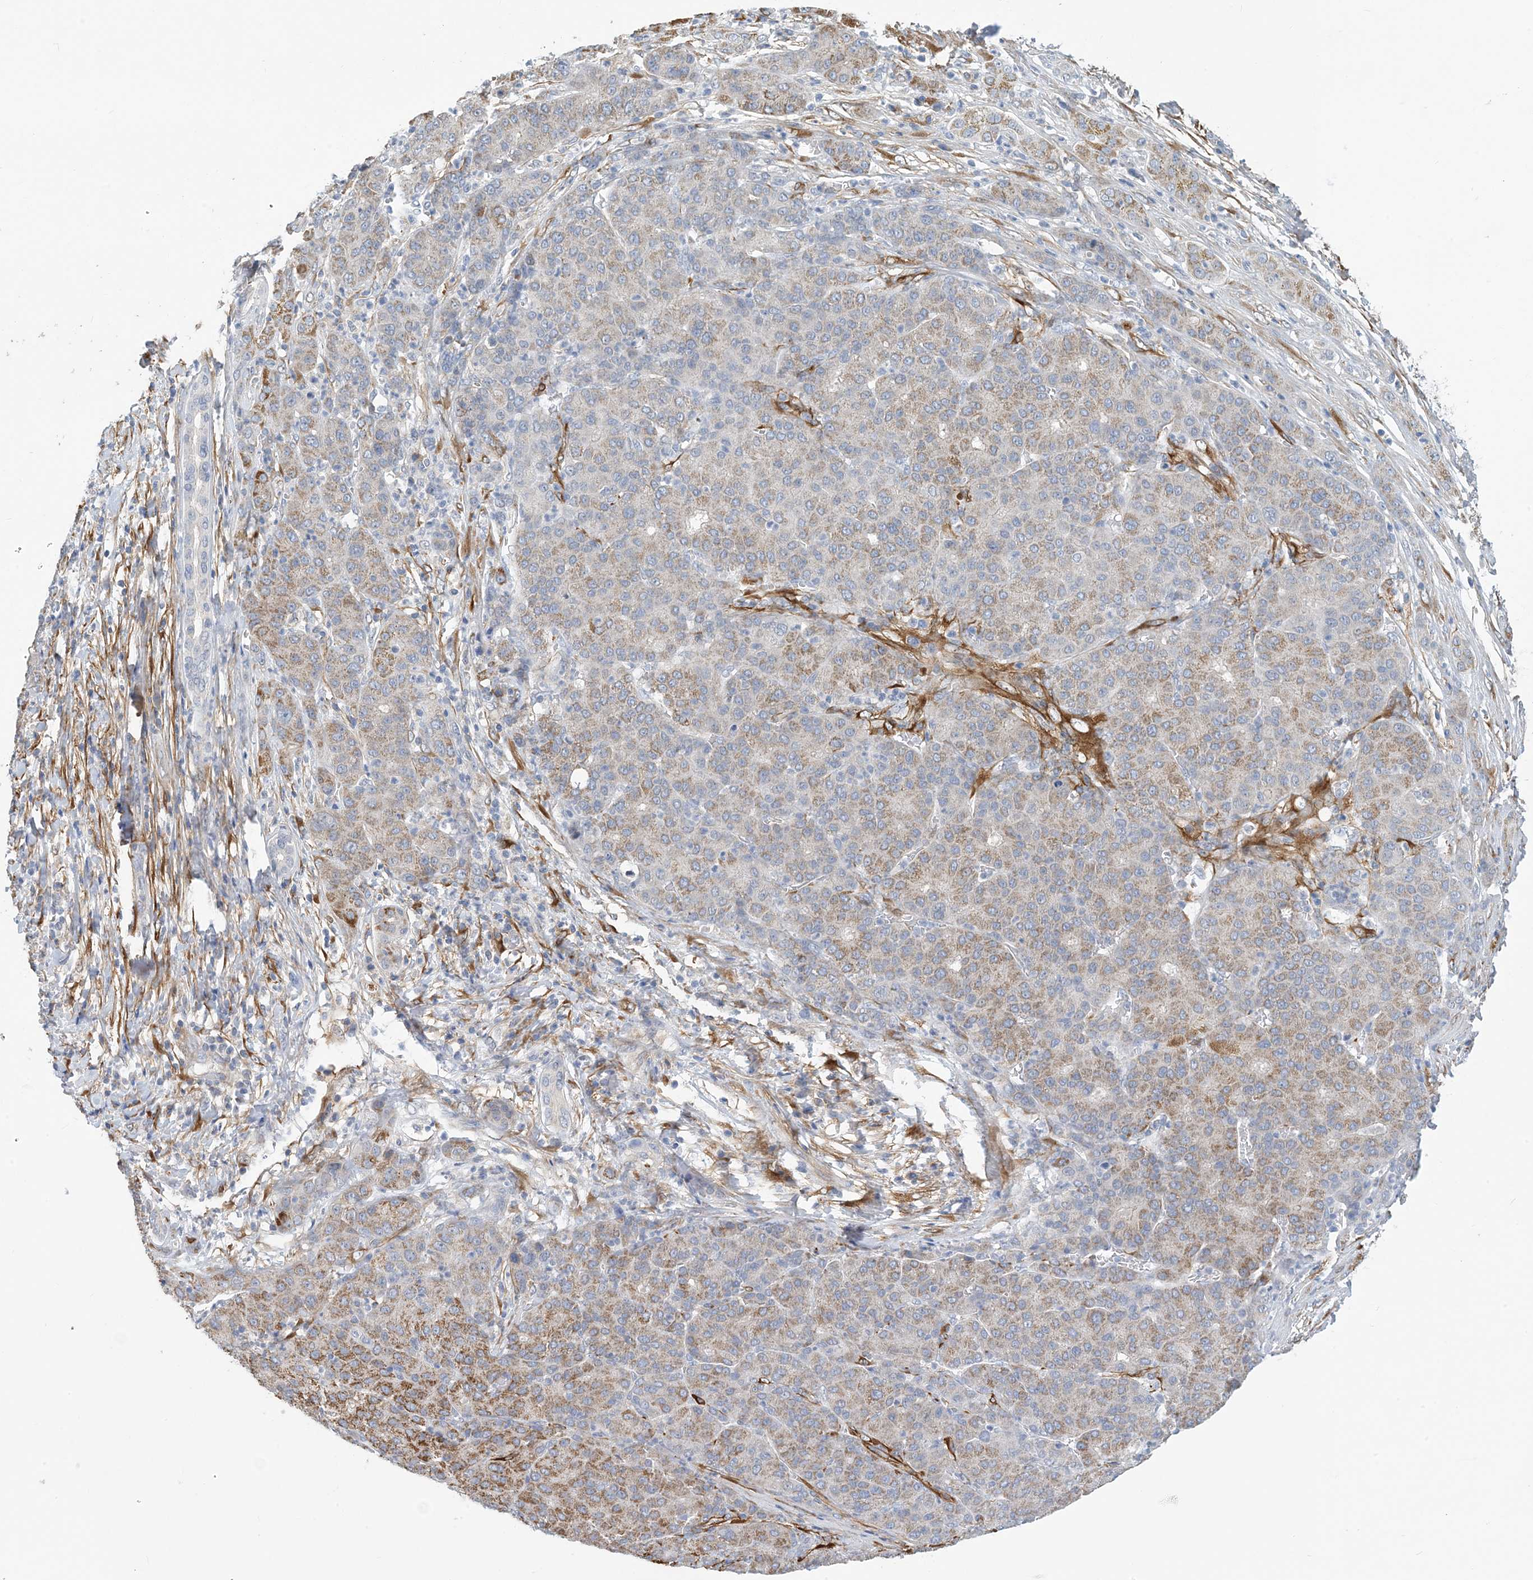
{"staining": {"intensity": "moderate", "quantity": "25%-75%", "location": "cytoplasmic/membranous"}, "tissue": "liver cancer", "cell_type": "Tumor cells", "image_type": "cancer", "snomed": [{"axis": "morphology", "description": "Carcinoma, Hepatocellular, NOS"}, {"axis": "topography", "description": "Liver"}], "caption": "The immunohistochemical stain shows moderate cytoplasmic/membranous expression in tumor cells of liver cancer (hepatocellular carcinoma) tissue.", "gene": "EIF2A", "patient": {"sex": "male", "age": 65}}